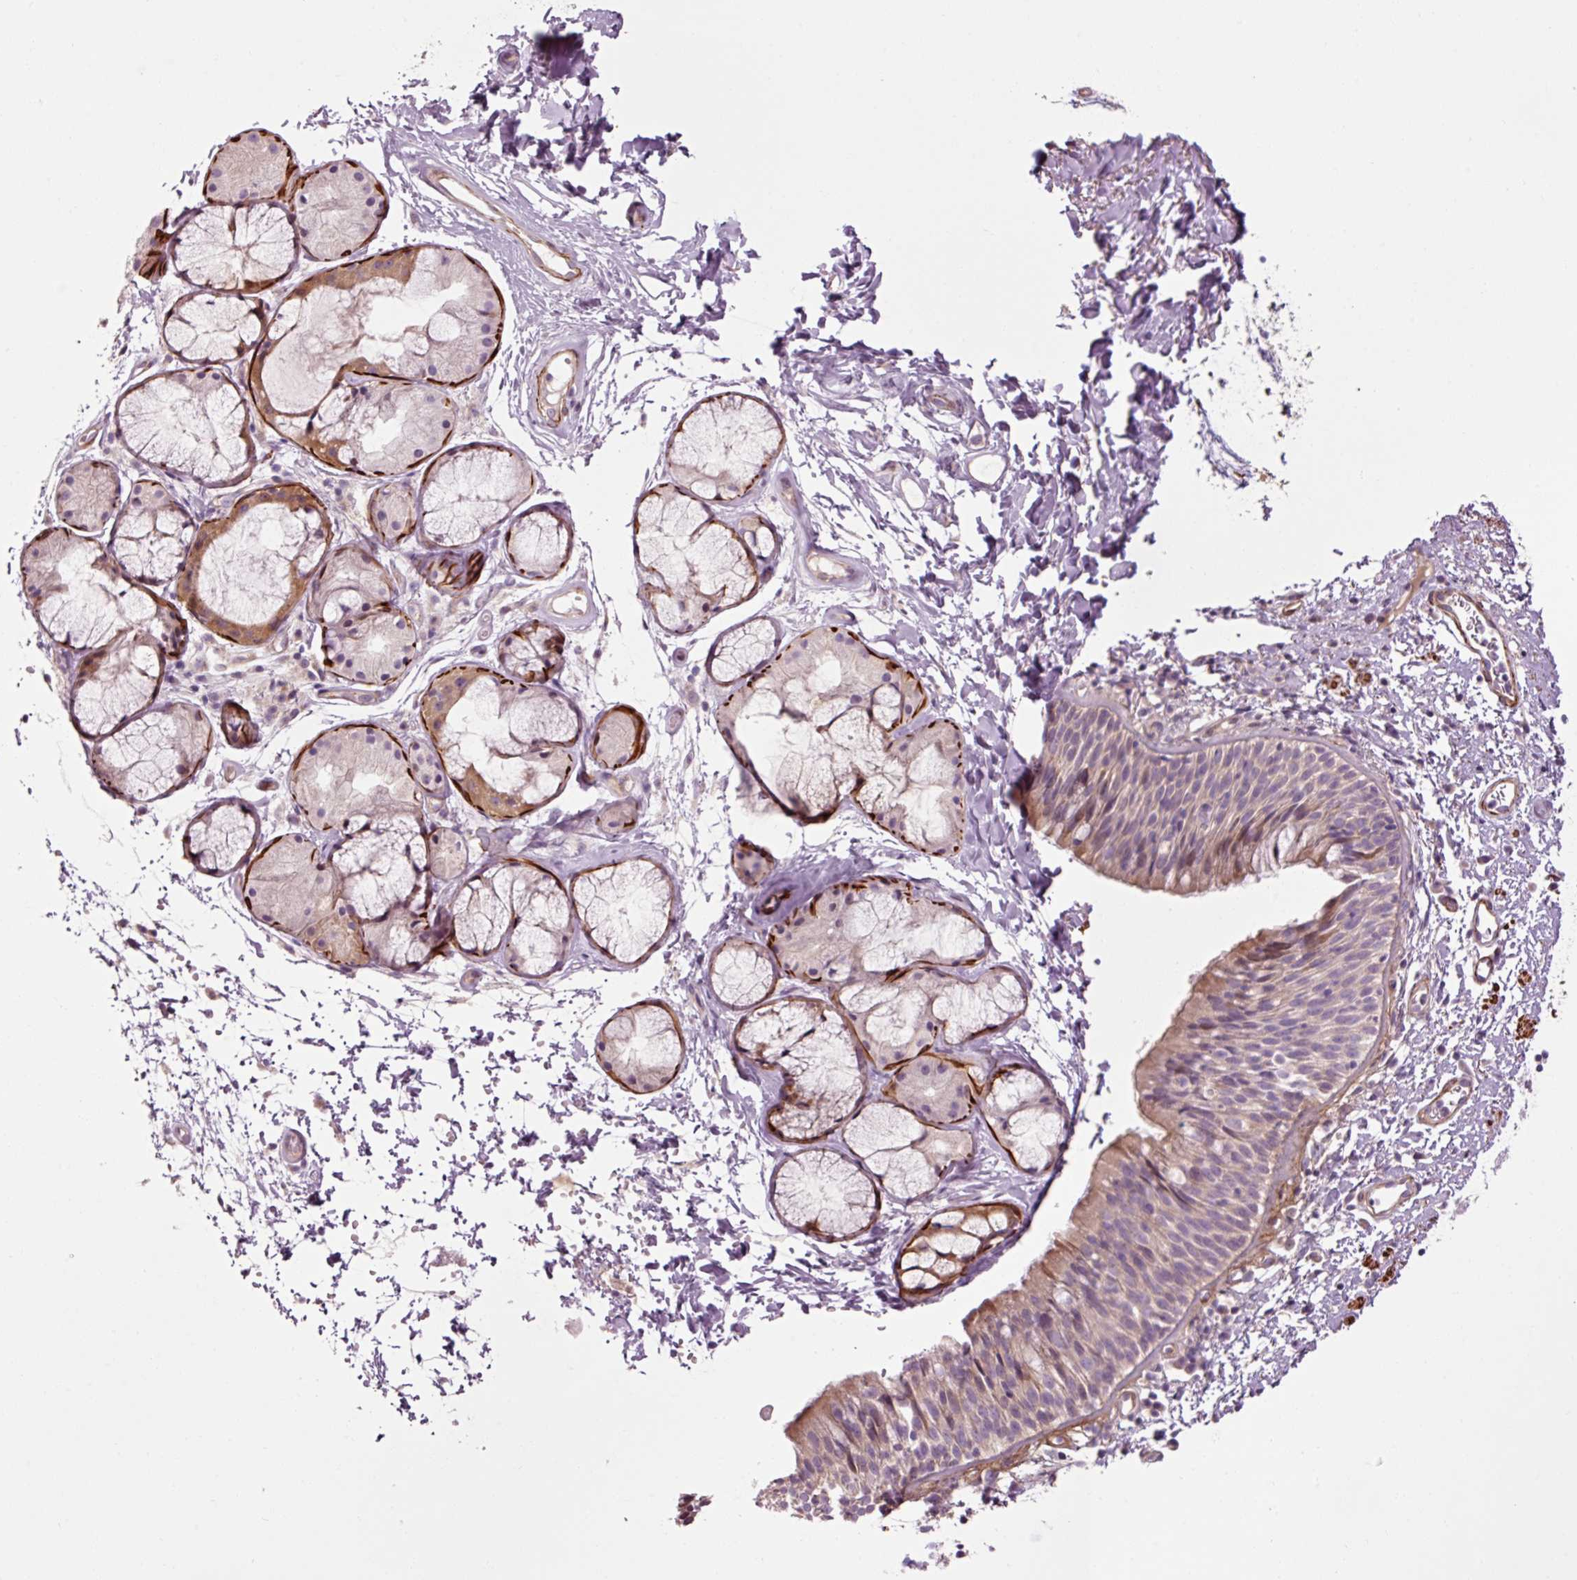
{"staining": {"intensity": "weak", "quantity": "25%-75%", "location": "cytoplasmic/membranous"}, "tissue": "nasopharynx", "cell_type": "Respiratory epithelial cells", "image_type": "normal", "snomed": [{"axis": "morphology", "description": "Normal tissue, NOS"}, {"axis": "topography", "description": "Cartilage tissue"}, {"axis": "topography", "description": "Nasopharynx"}, {"axis": "topography", "description": "Thyroid gland"}], "caption": "Immunohistochemistry photomicrograph of normal nasopharynx: nasopharynx stained using IHC demonstrates low levels of weak protein expression localized specifically in the cytoplasmic/membranous of respiratory epithelial cells, appearing as a cytoplasmic/membranous brown color.", "gene": "ANKRD20A1", "patient": {"sex": "male", "age": 63}}